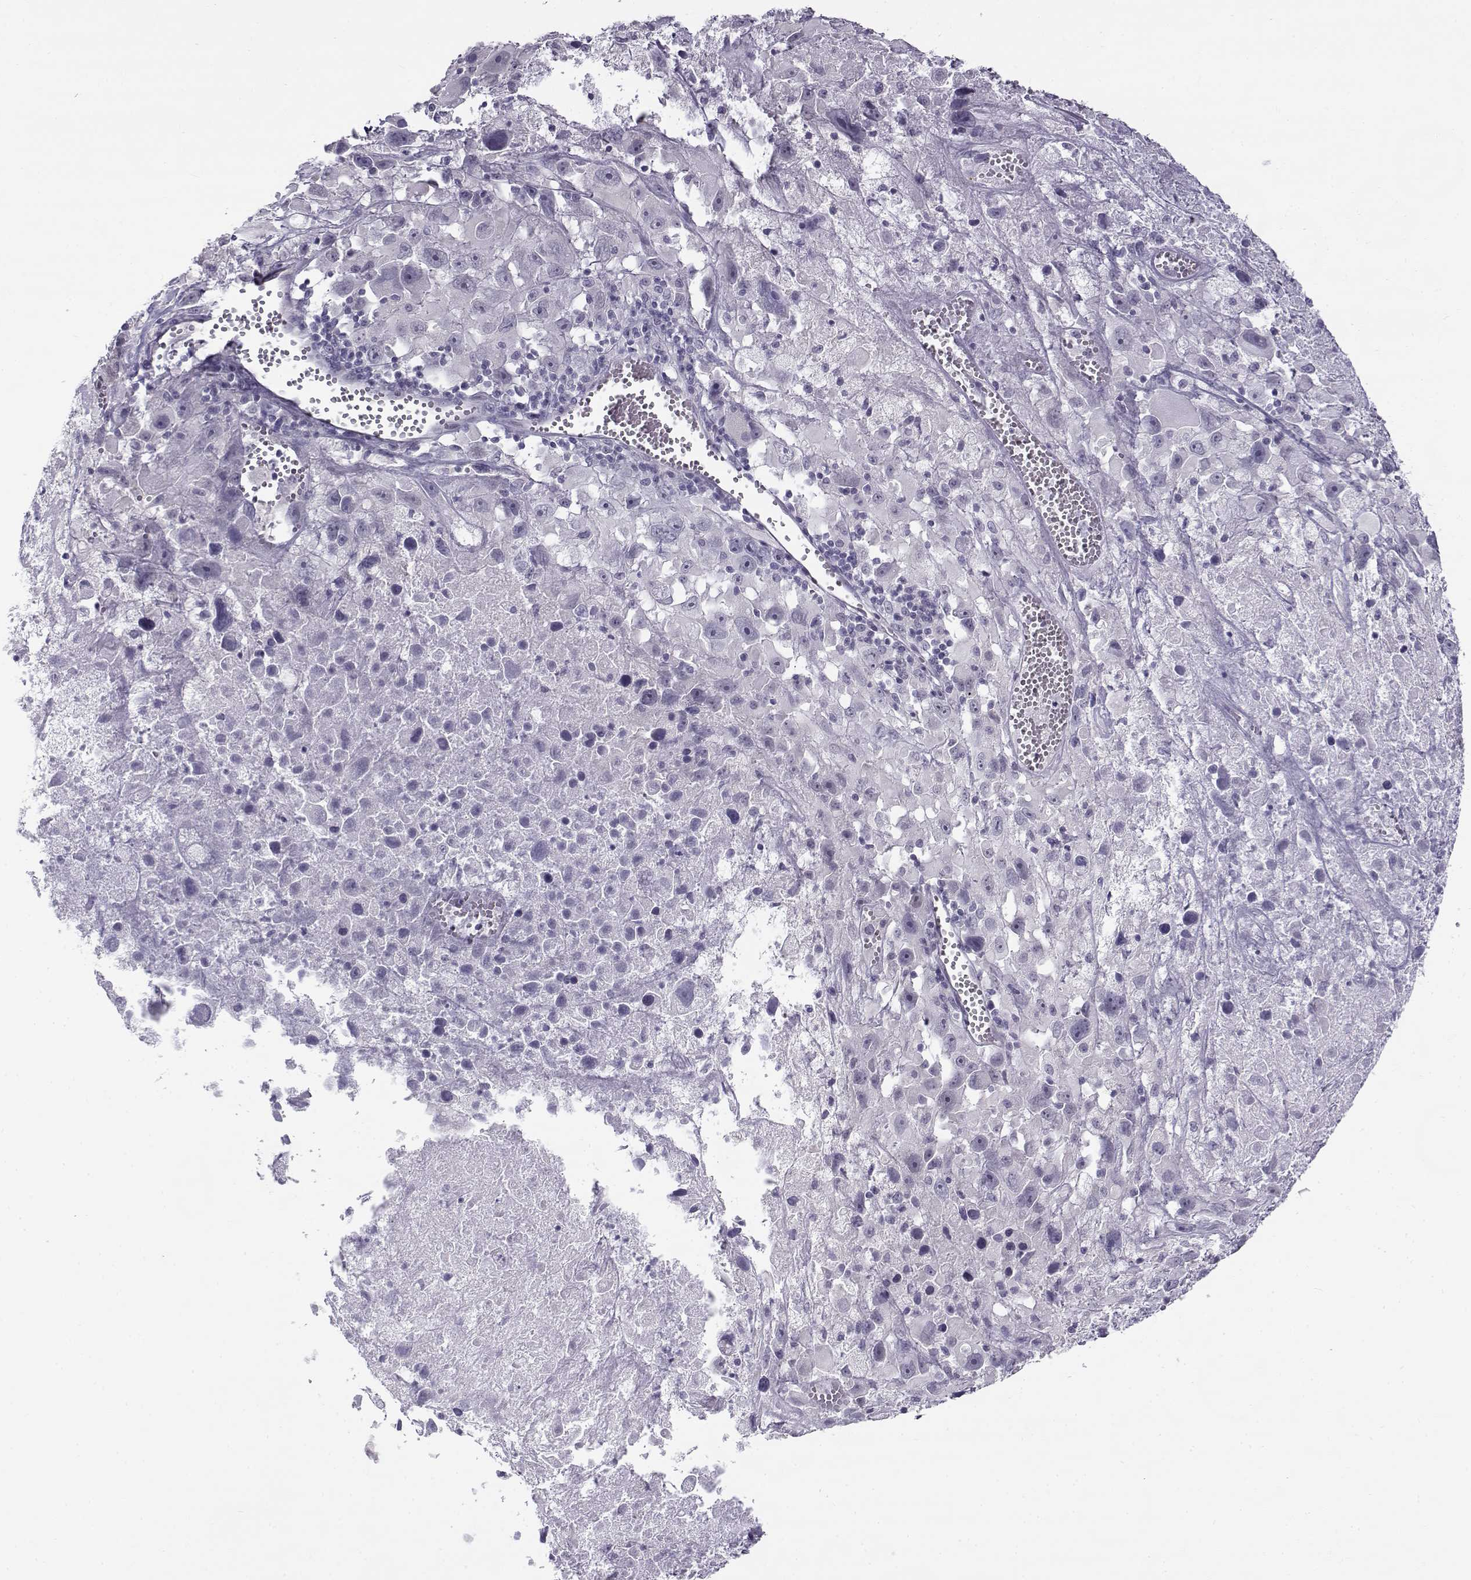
{"staining": {"intensity": "negative", "quantity": "none", "location": "none"}, "tissue": "melanoma", "cell_type": "Tumor cells", "image_type": "cancer", "snomed": [{"axis": "morphology", "description": "Malignant melanoma, Metastatic site"}, {"axis": "topography", "description": "Lymph node"}], "caption": "IHC of malignant melanoma (metastatic site) exhibits no staining in tumor cells.", "gene": "TEX55", "patient": {"sex": "male", "age": 50}}